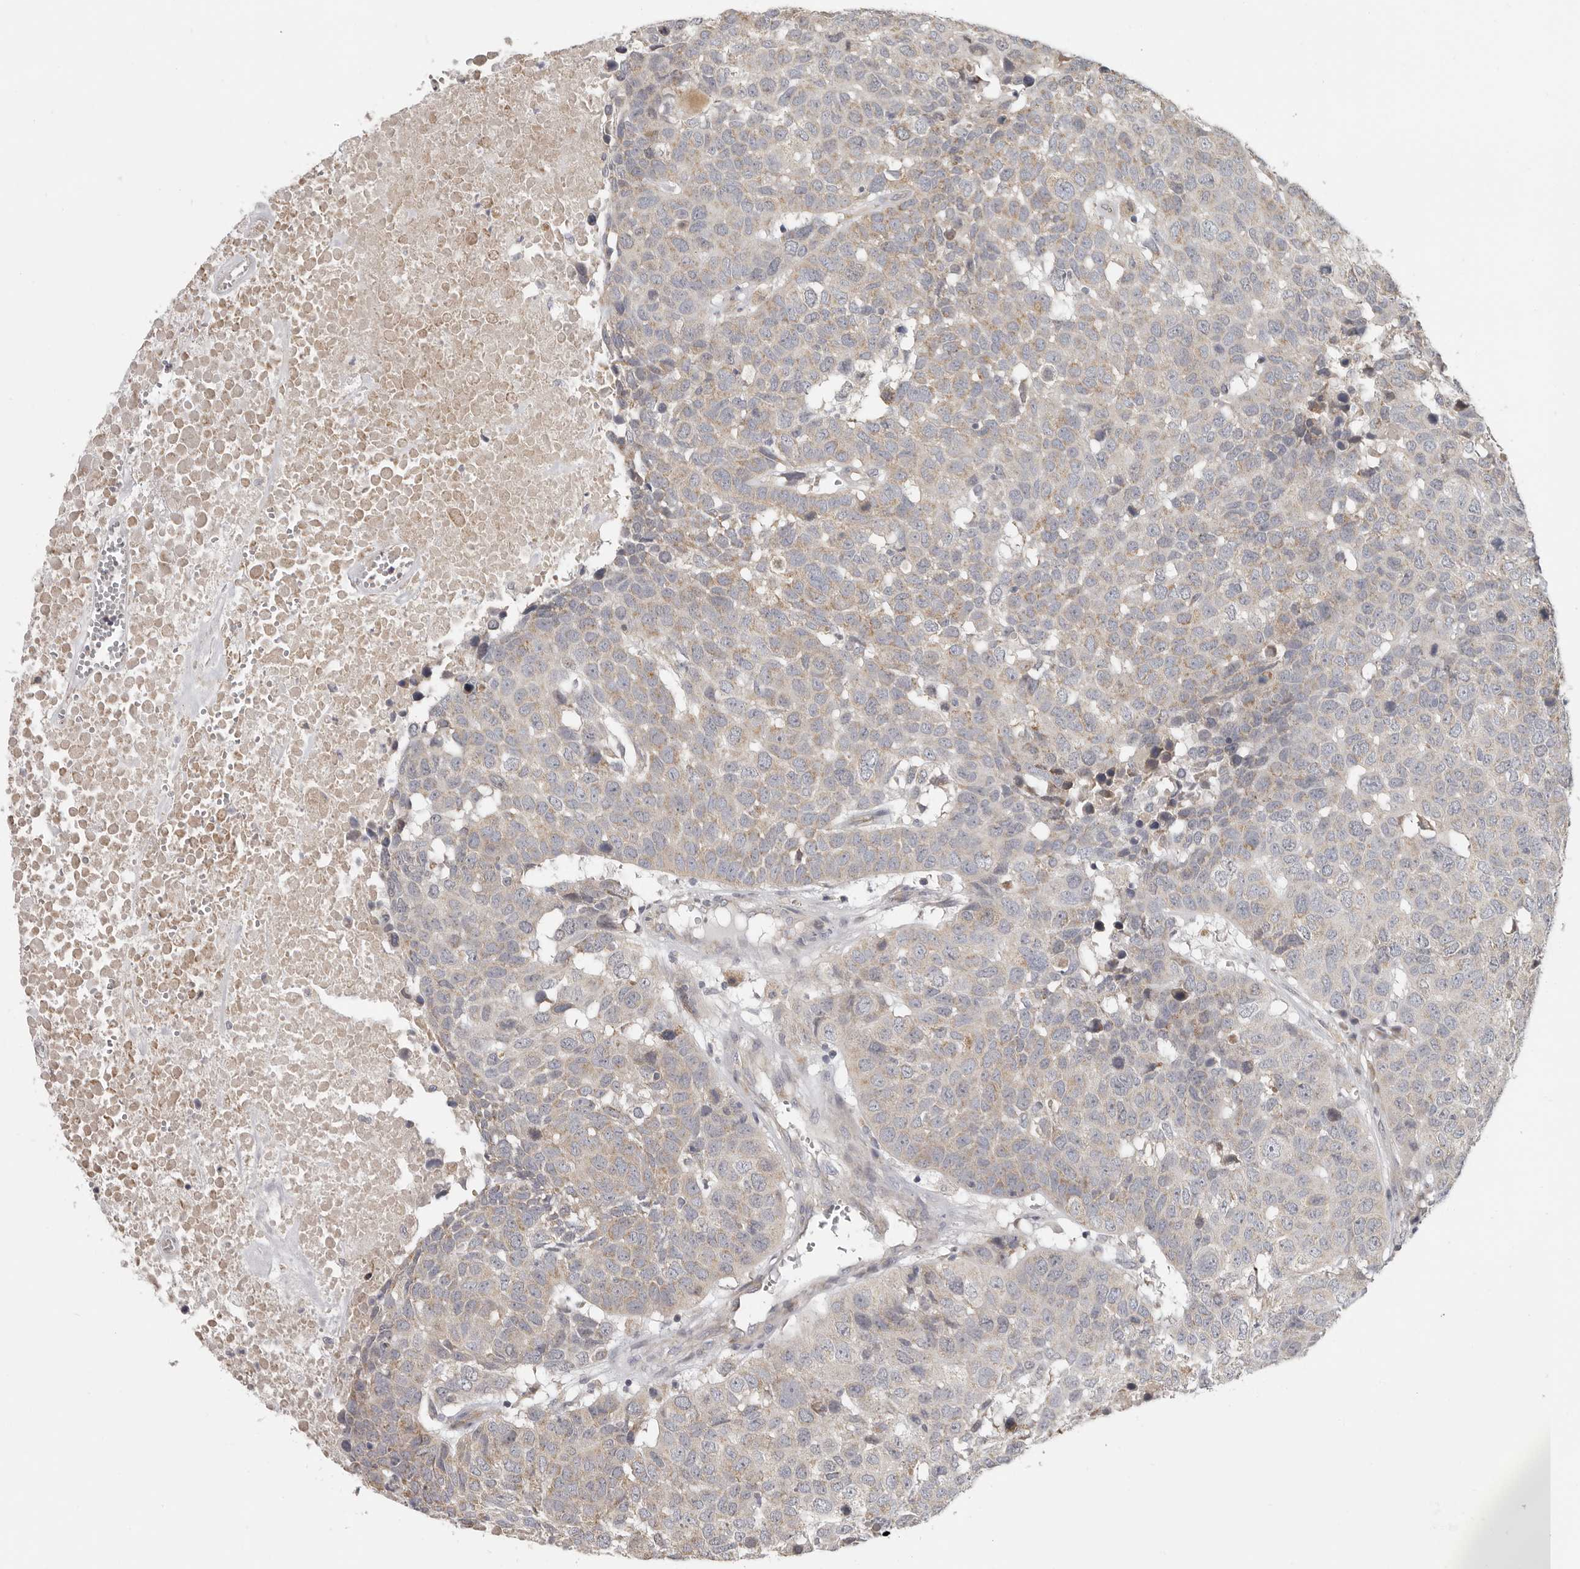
{"staining": {"intensity": "weak", "quantity": "25%-75%", "location": "cytoplasmic/membranous"}, "tissue": "head and neck cancer", "cell_type": "Tumor cells", "image_type": "cancer", "snomed": [{"axis": "morphology", "description": "Squamous cell carcinoma, NOS"}, {"axis": "topography", "description": "Head-Neck"}], "caption": "IHC (DAB) staining of head and neck cancer (squamous cell carcinoma) reveals weak cytoplasmic/membranous protein expression in approximately 25%-75% of tumor cells. The staining is performed using DAB brown chromogen to label protein expression. The nuclei are counter-stained blue using hematoxylin.", "gene": "UNK", "patient": {"sex": "male", "age": 66}}